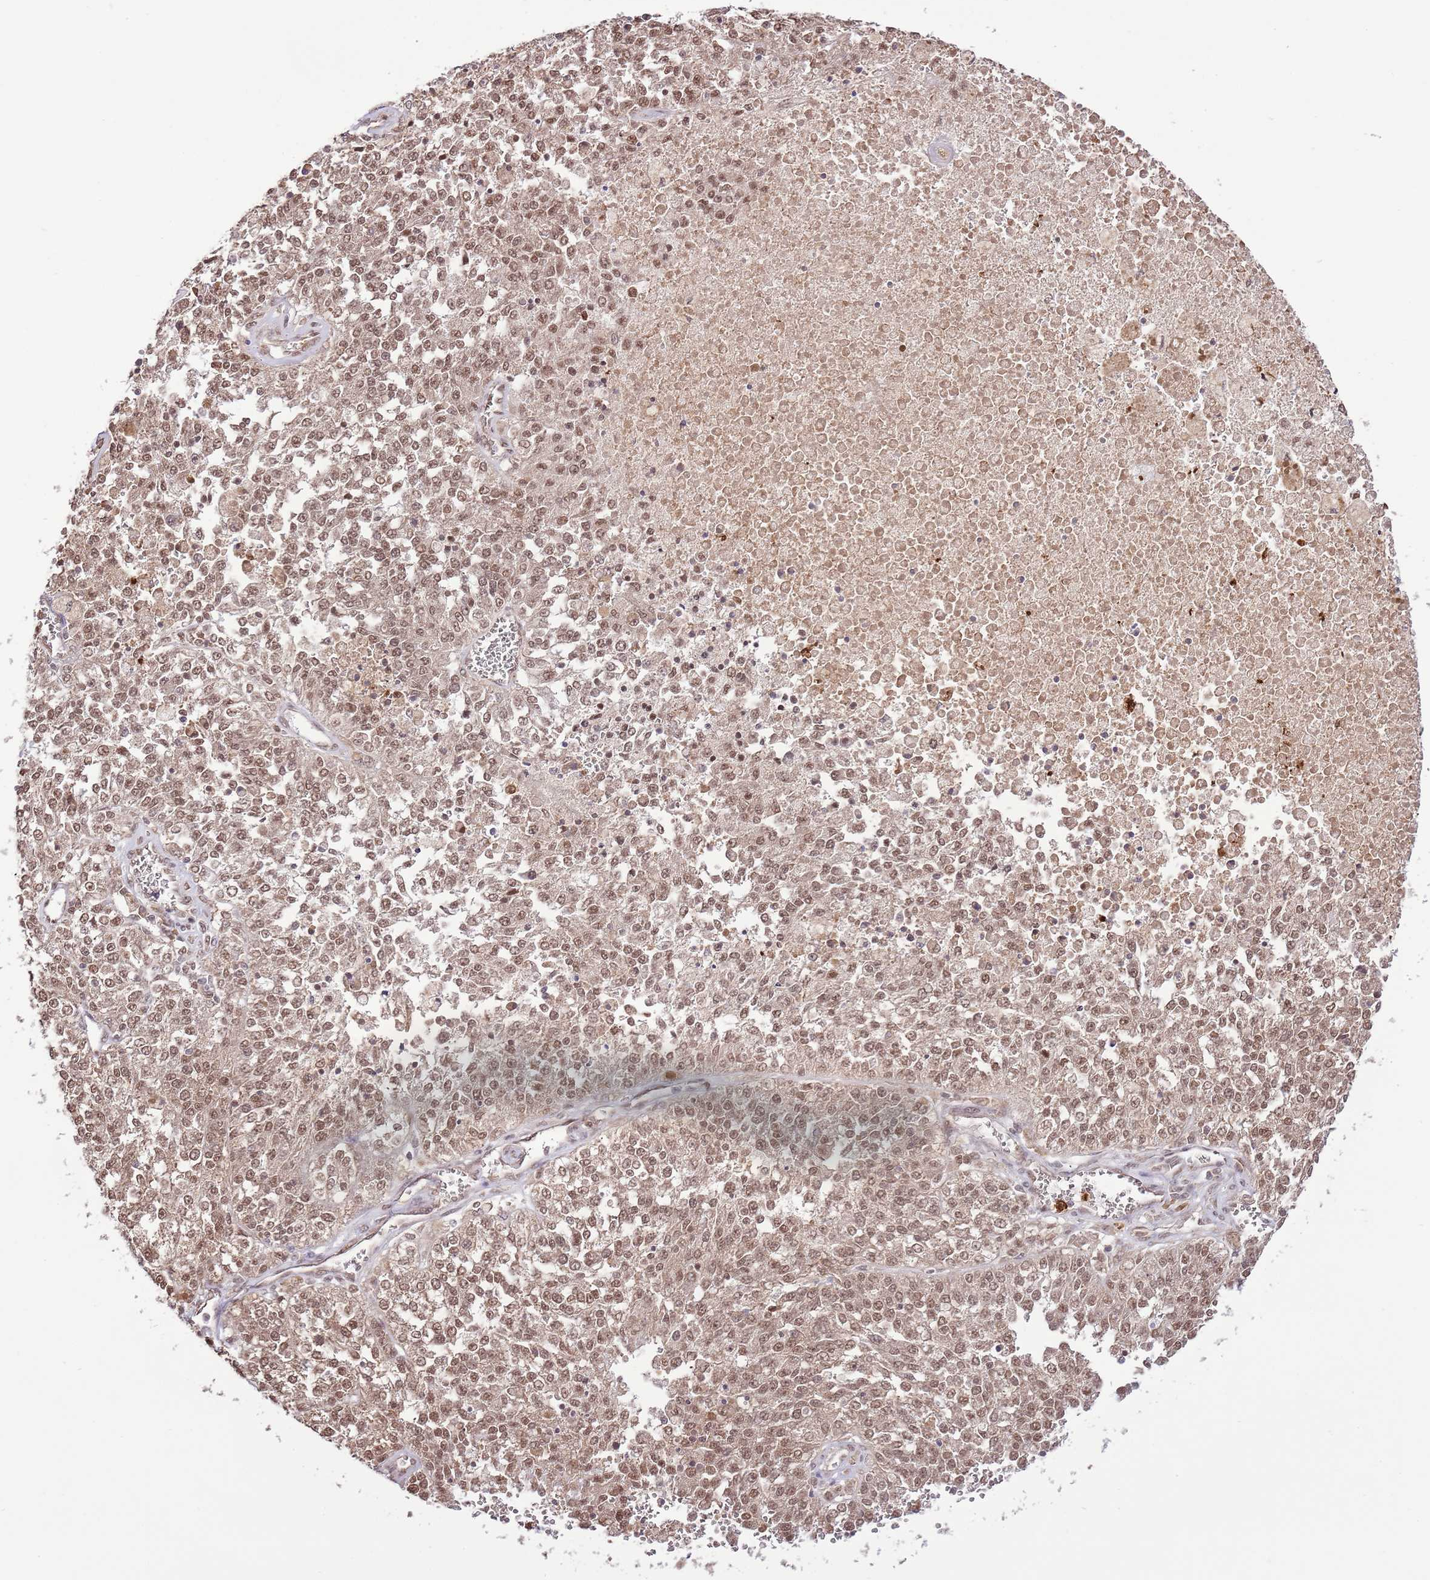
{"staining": {"intensity": "moderate", "quantity": ">75%", "location": "nuclear"}, "tissue": "melanoma", "cell_type": "Tumor cells", "image_type": "cancer", "snomed": [{"axis": "morphology", "description": "Malignant melanoma, NOS"}, {"axis": "topography", "description": "Skin"}], "caption": "A medium amount of moderate nuclear positivity is appreciated in approximately >75% of tumor cells in malignant melanoma tissue. (brown staining indicates protein expression, while blue staining denotes nuclei).", "gene": "AMIGO1", "patient": {"sex": "female", "age": 64}}